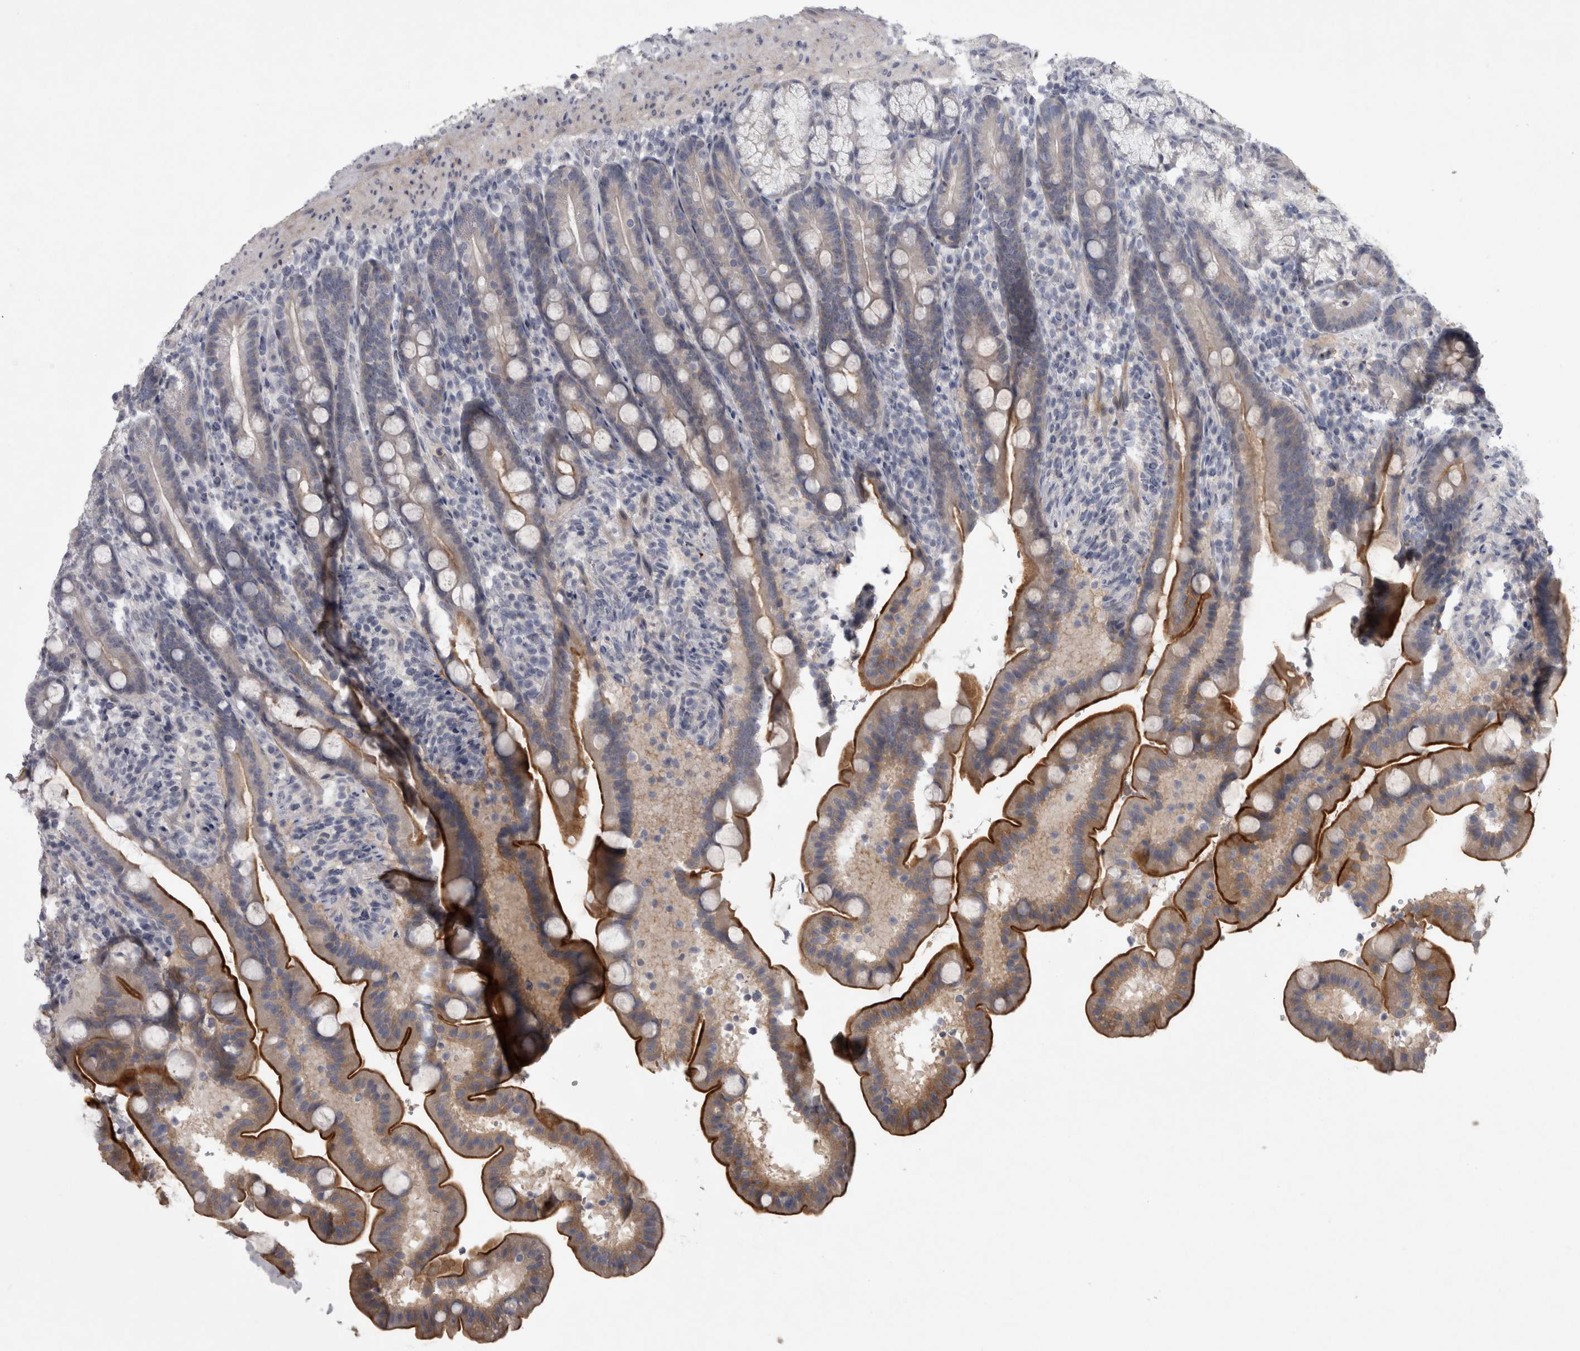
{"staining": {"intensity": "strong", "quantity": "<25%", "location": "cytoplasmic/membranous"}, "tissue": "duodenum", "cell_type": "Glandular cells", "image_type": "normal", "snomed": [{"axis": "morphology", "description": "Normal tissue, NOS"}, {"axis": "topography", "description": "Duodenum"}], "caption": "Unremarkable duodenum exhibits strong cytoplasmic/membranous expression in approximately <25% of glandular cells, visualized by immunohistochemistry.", "gene": "ENPP7", "patient": {"sex": "male", "age": 54}}